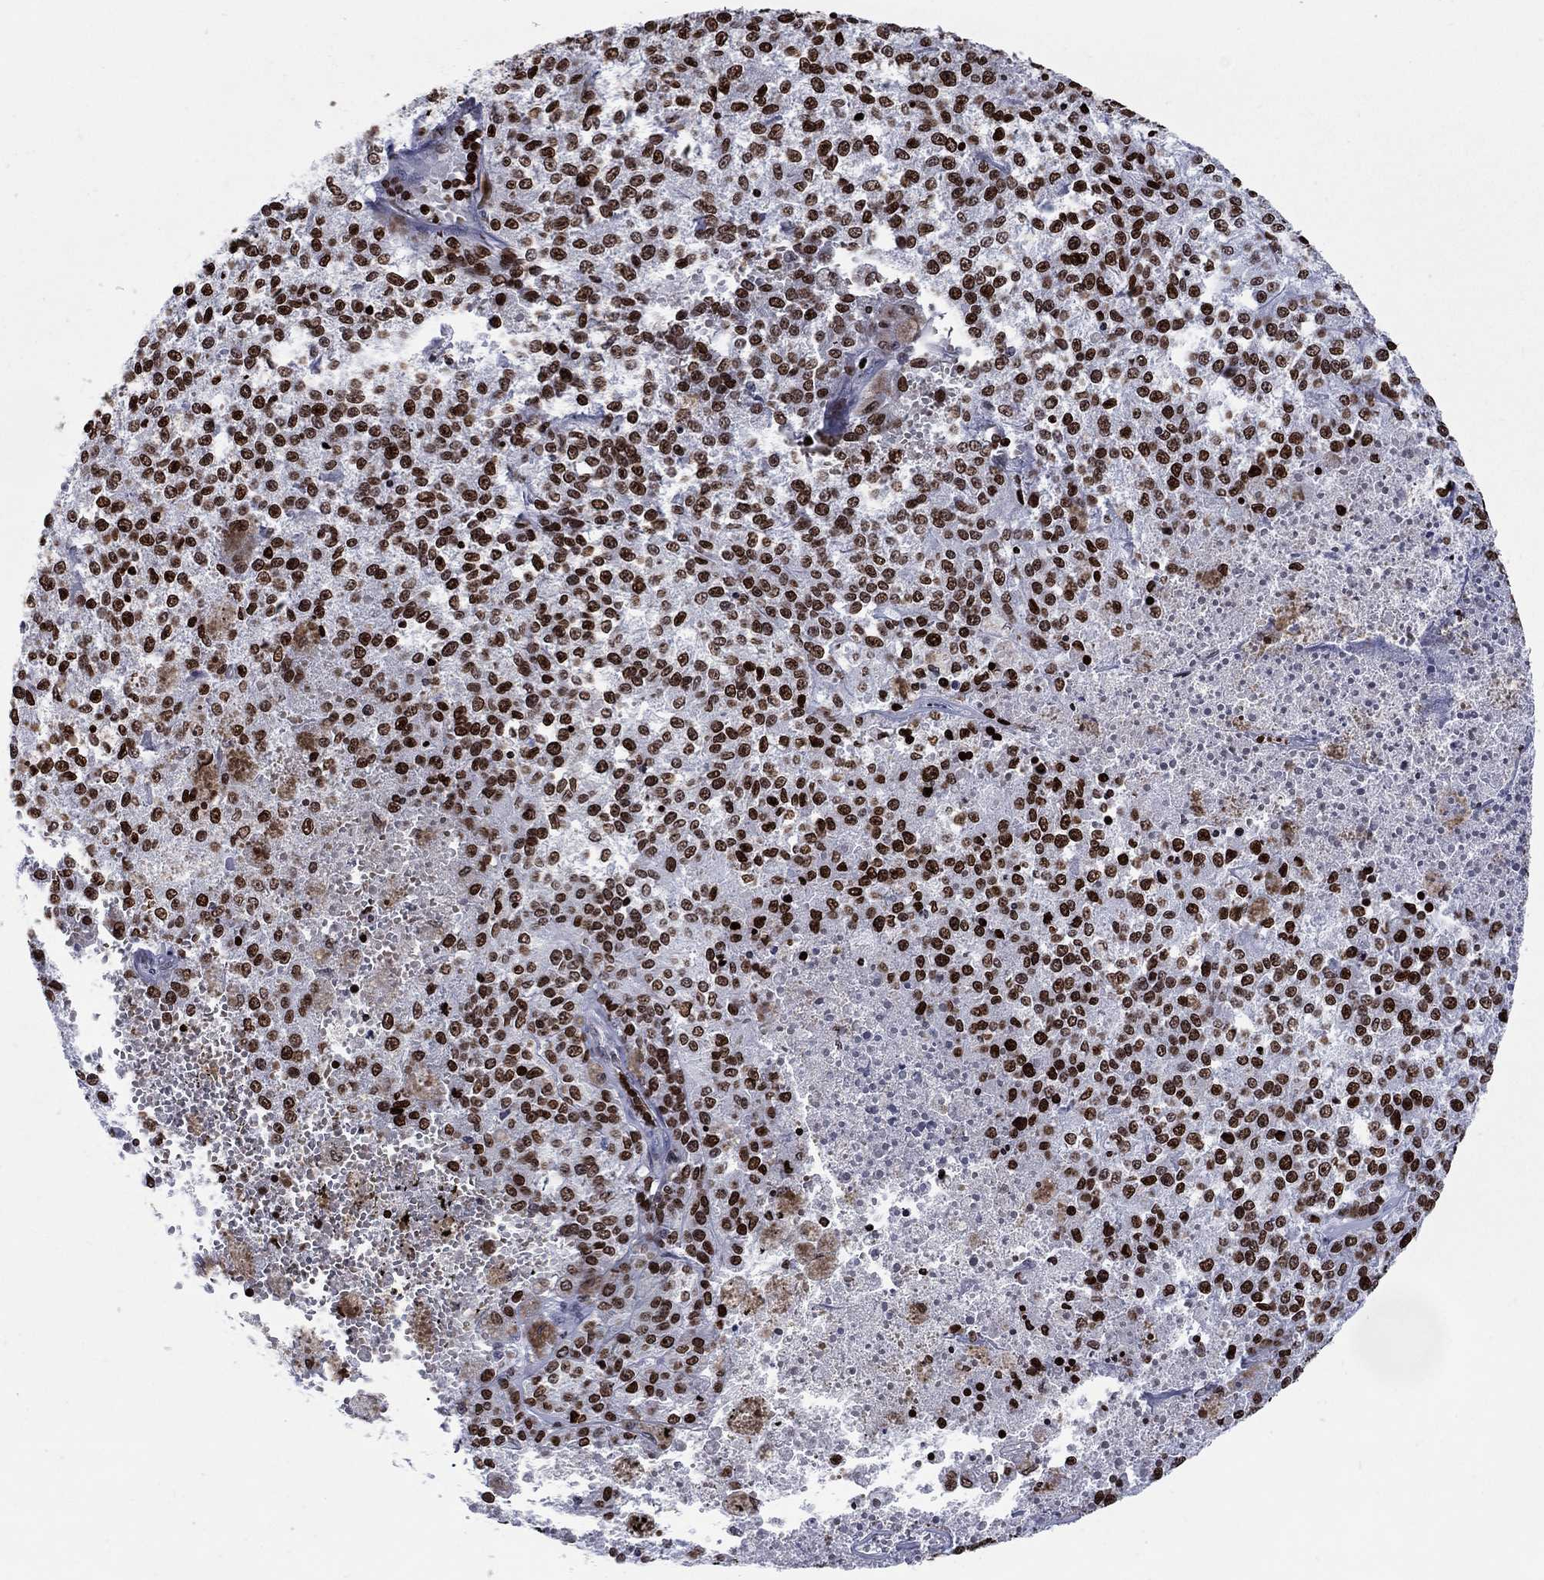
{"staining": {"intensity": "strong", "quantity": "25%-75%", "location": "nuclear"}, "tissue": "melanoma", "cell_type": "Tumor cells", "image_type": "cancer", "snomed": [{"axis": "morphology", "description": "Malignant melanoma, Metastatic site"}, {"axis": "topography", "description": "Lymph node"}], "caption": "Protein positivity by immunohistochemistry displays strong nuclear expression in approximately 25%-75% of tumor cells in malignant melanoma (metastatic site).", "gene": "HMGA1", "patient": {"sex": "female", "age": 64}}